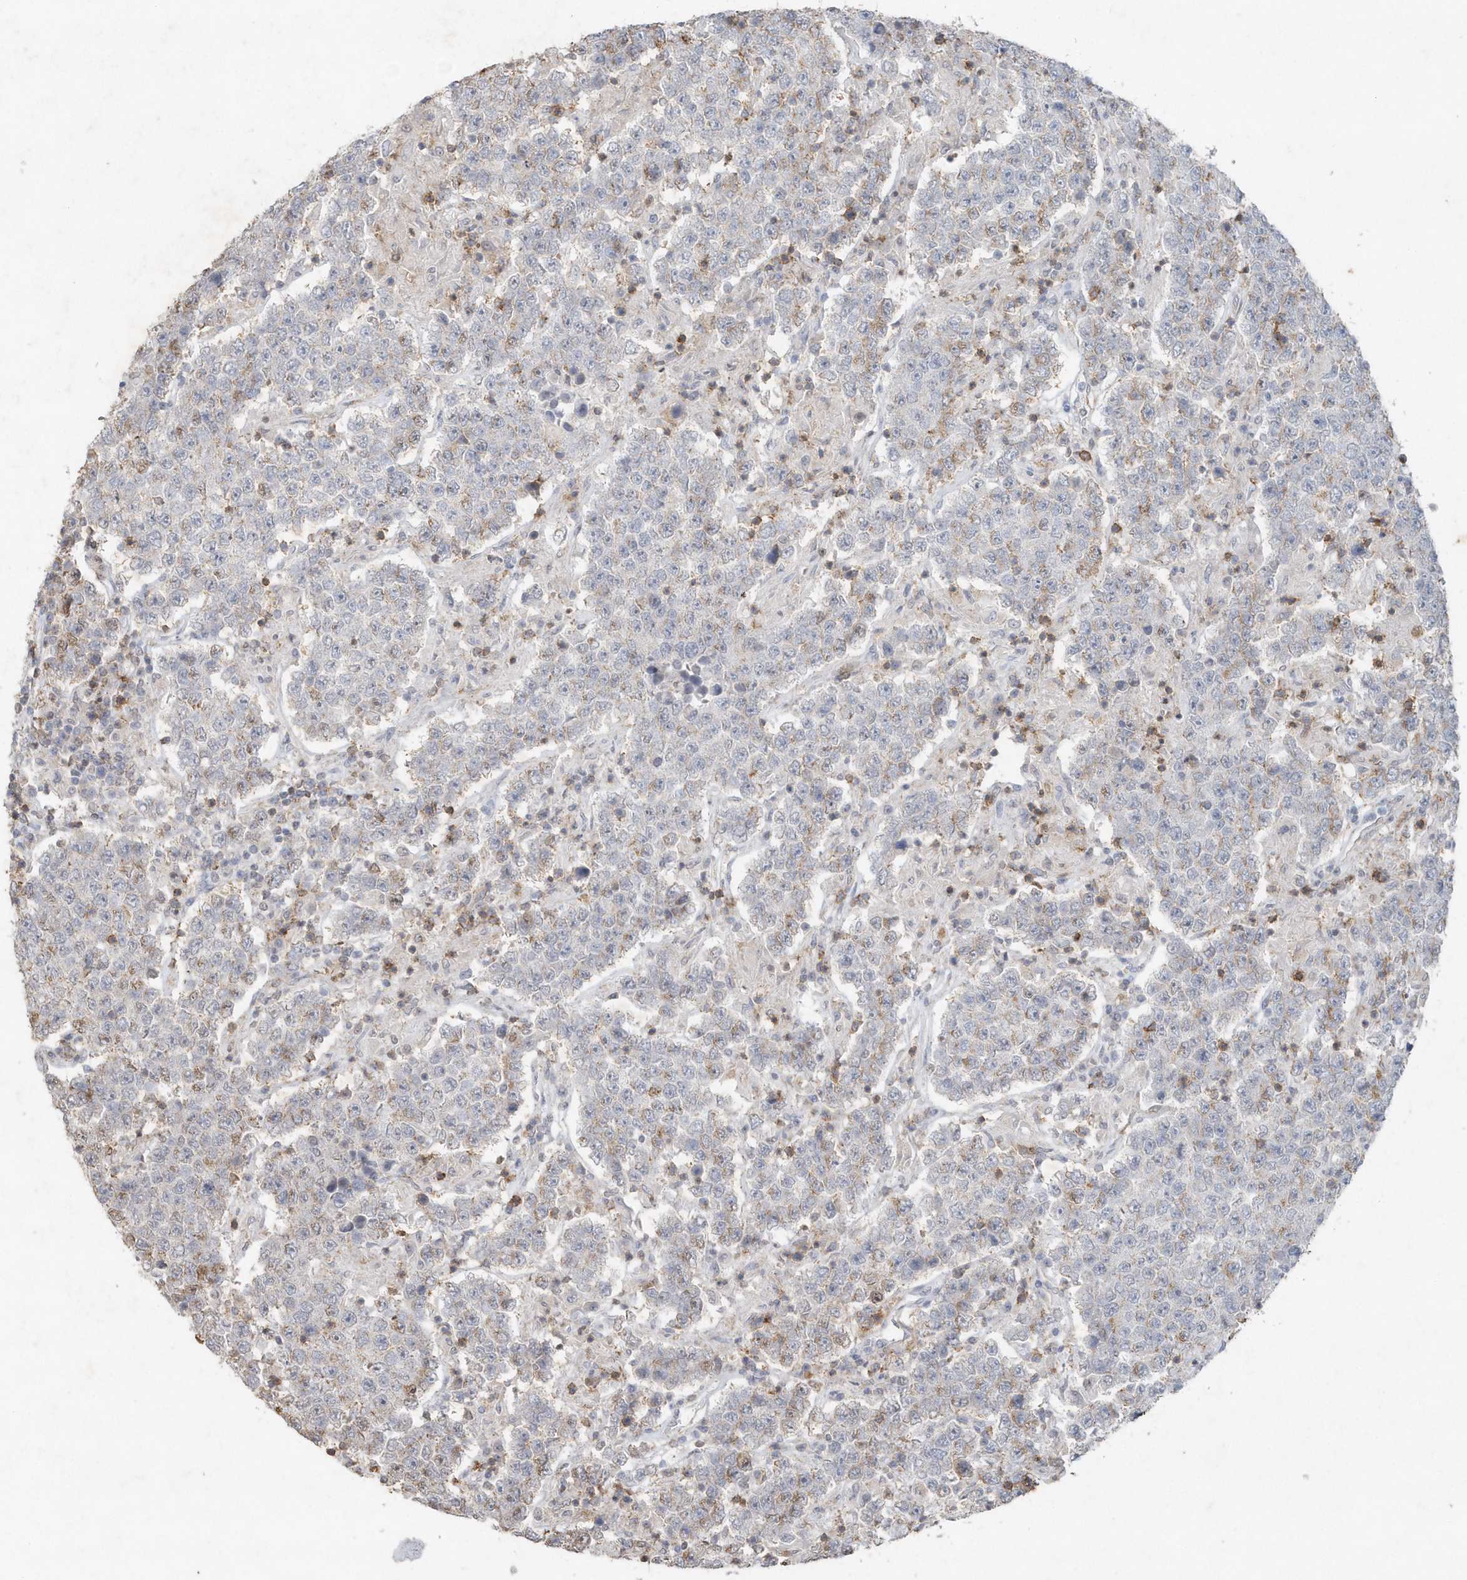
{"staining": {"intensity": "weak", "quantity": "<25%", "location": "cytoplasmic/membranous"}, "tissue": "testis cancer", "cell_type": "Tumor cells", "image_type": "cancer", "snomed": [{"axis": "morphology", "description": "Normal tissue, NOS"}, {"axis": "morphology", "description": "Urothelial carcinoma, High grade"}, {"axis": "morphology", "description": "Seminoma, NOS"}, {"axis": "morphology", "description": "Carcinoma, Embryonal, NOS"}, {"axis": "topography", "description": "Urinary bladder"}, {"axis": "topography", "description": "Testis"}], "caption": "Tumor cells show no significant expression in seminoma (testis). (DAB (3,3'-diaminobenzidine) immunohistochemistry (IHC) visualized using brightfield microscopy, high magnification).", "gene": "PDCD1", "patient": {"sex": "male", "age": 41}}